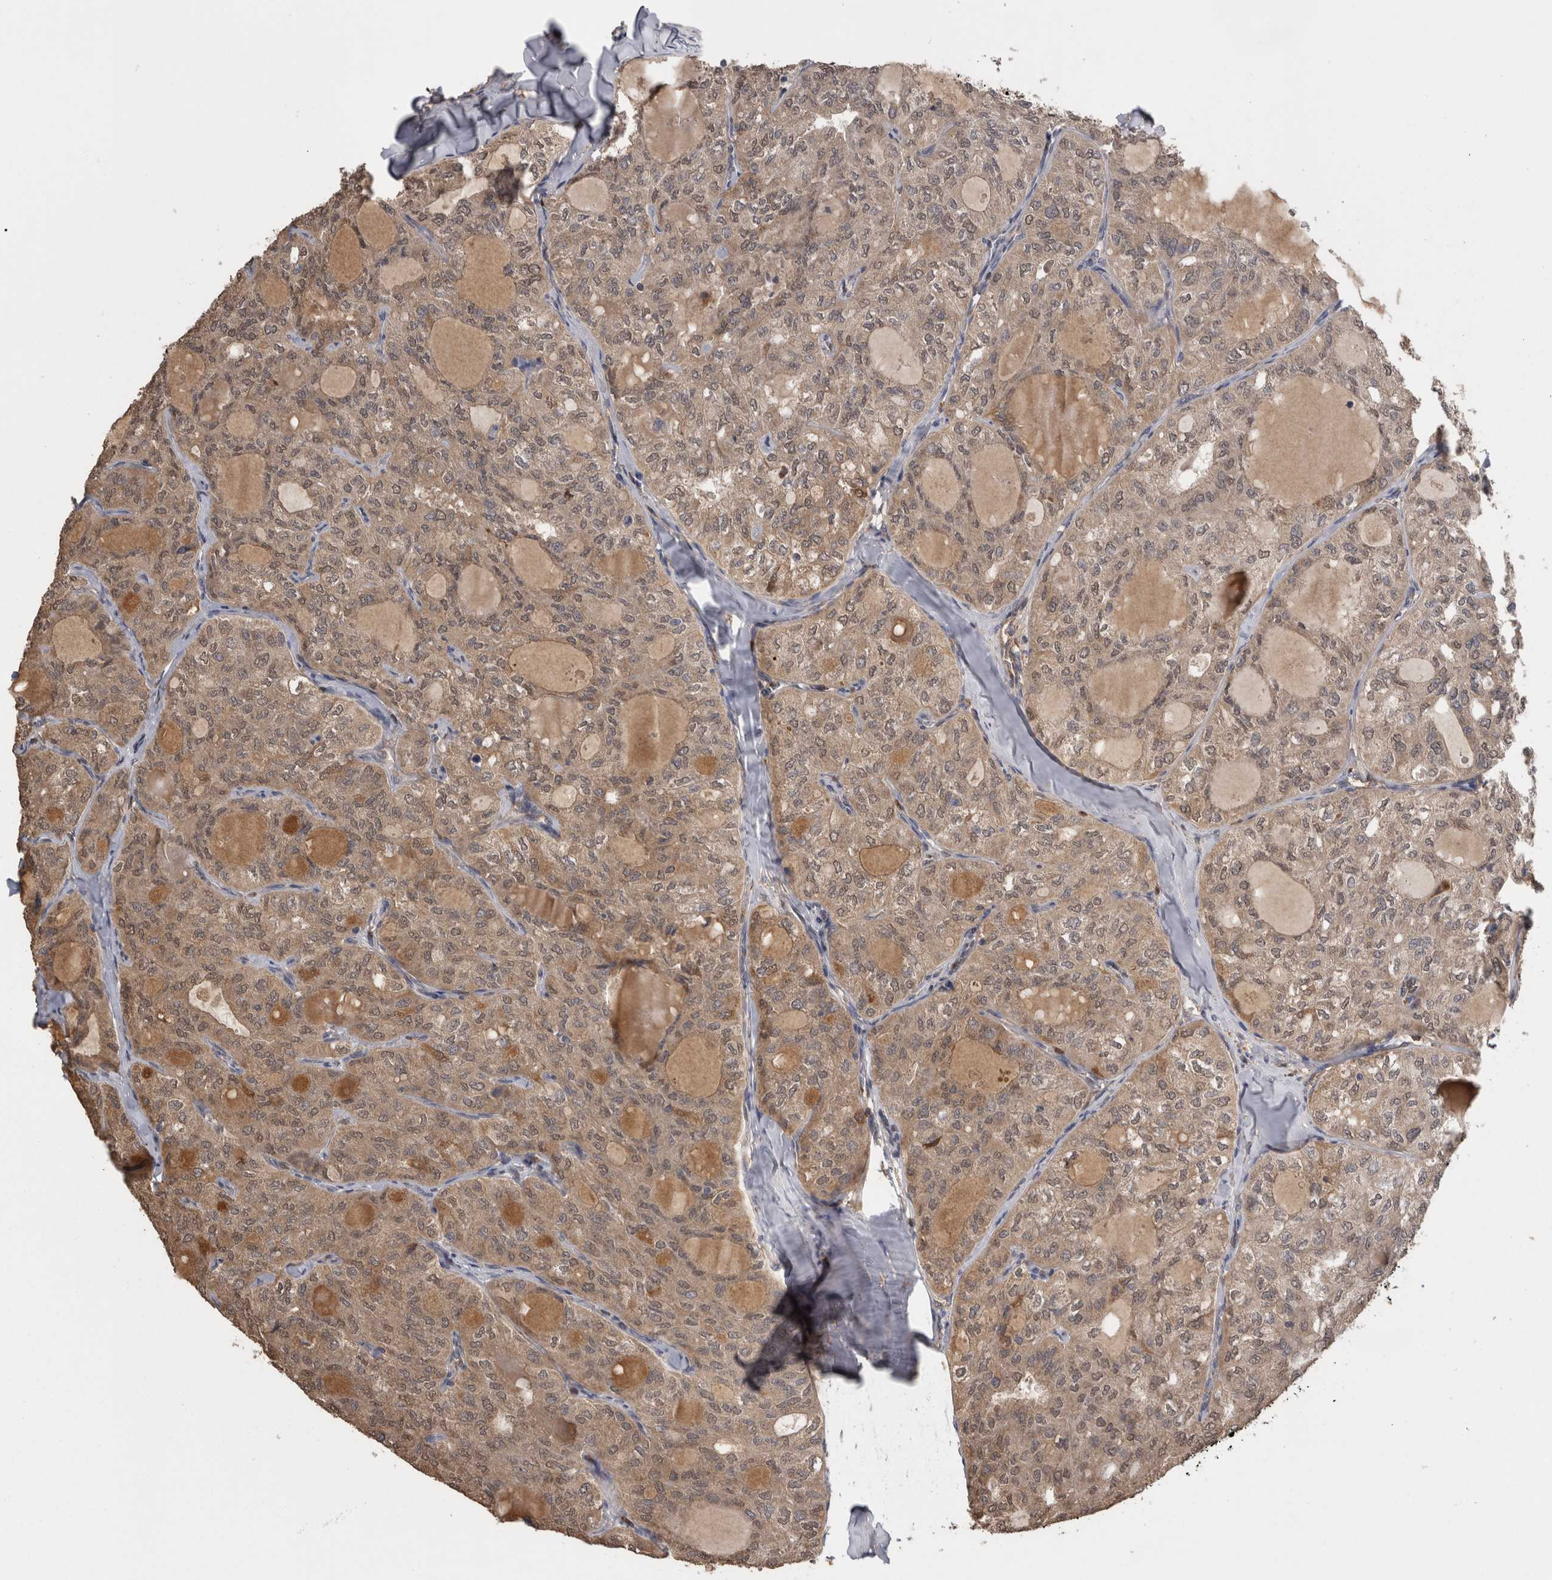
{"staining": {"intensity": "weak", "quantity": ">75%", "location": "cytoplasmic/membranous,nuclear"}, "tissue": "thyroid cancer", "cell_type": "Tumor cells", "image_type": "cancer", "snomed": [{"axis": "morphology", "description": "Follicular adenoma carcinoma, NOS"}, {"axis": "topography", "description": "Thyroid gland"}], "caption": "About >75% of tumor cells in thyroid follicular adenoma carcinoma display weak cytoplasmic/membranous and nuclear protein expression as visualized by brown immunohistochemical staining.", "gene": "TMED7", "patient": {"sex": "male", "age": 75}}